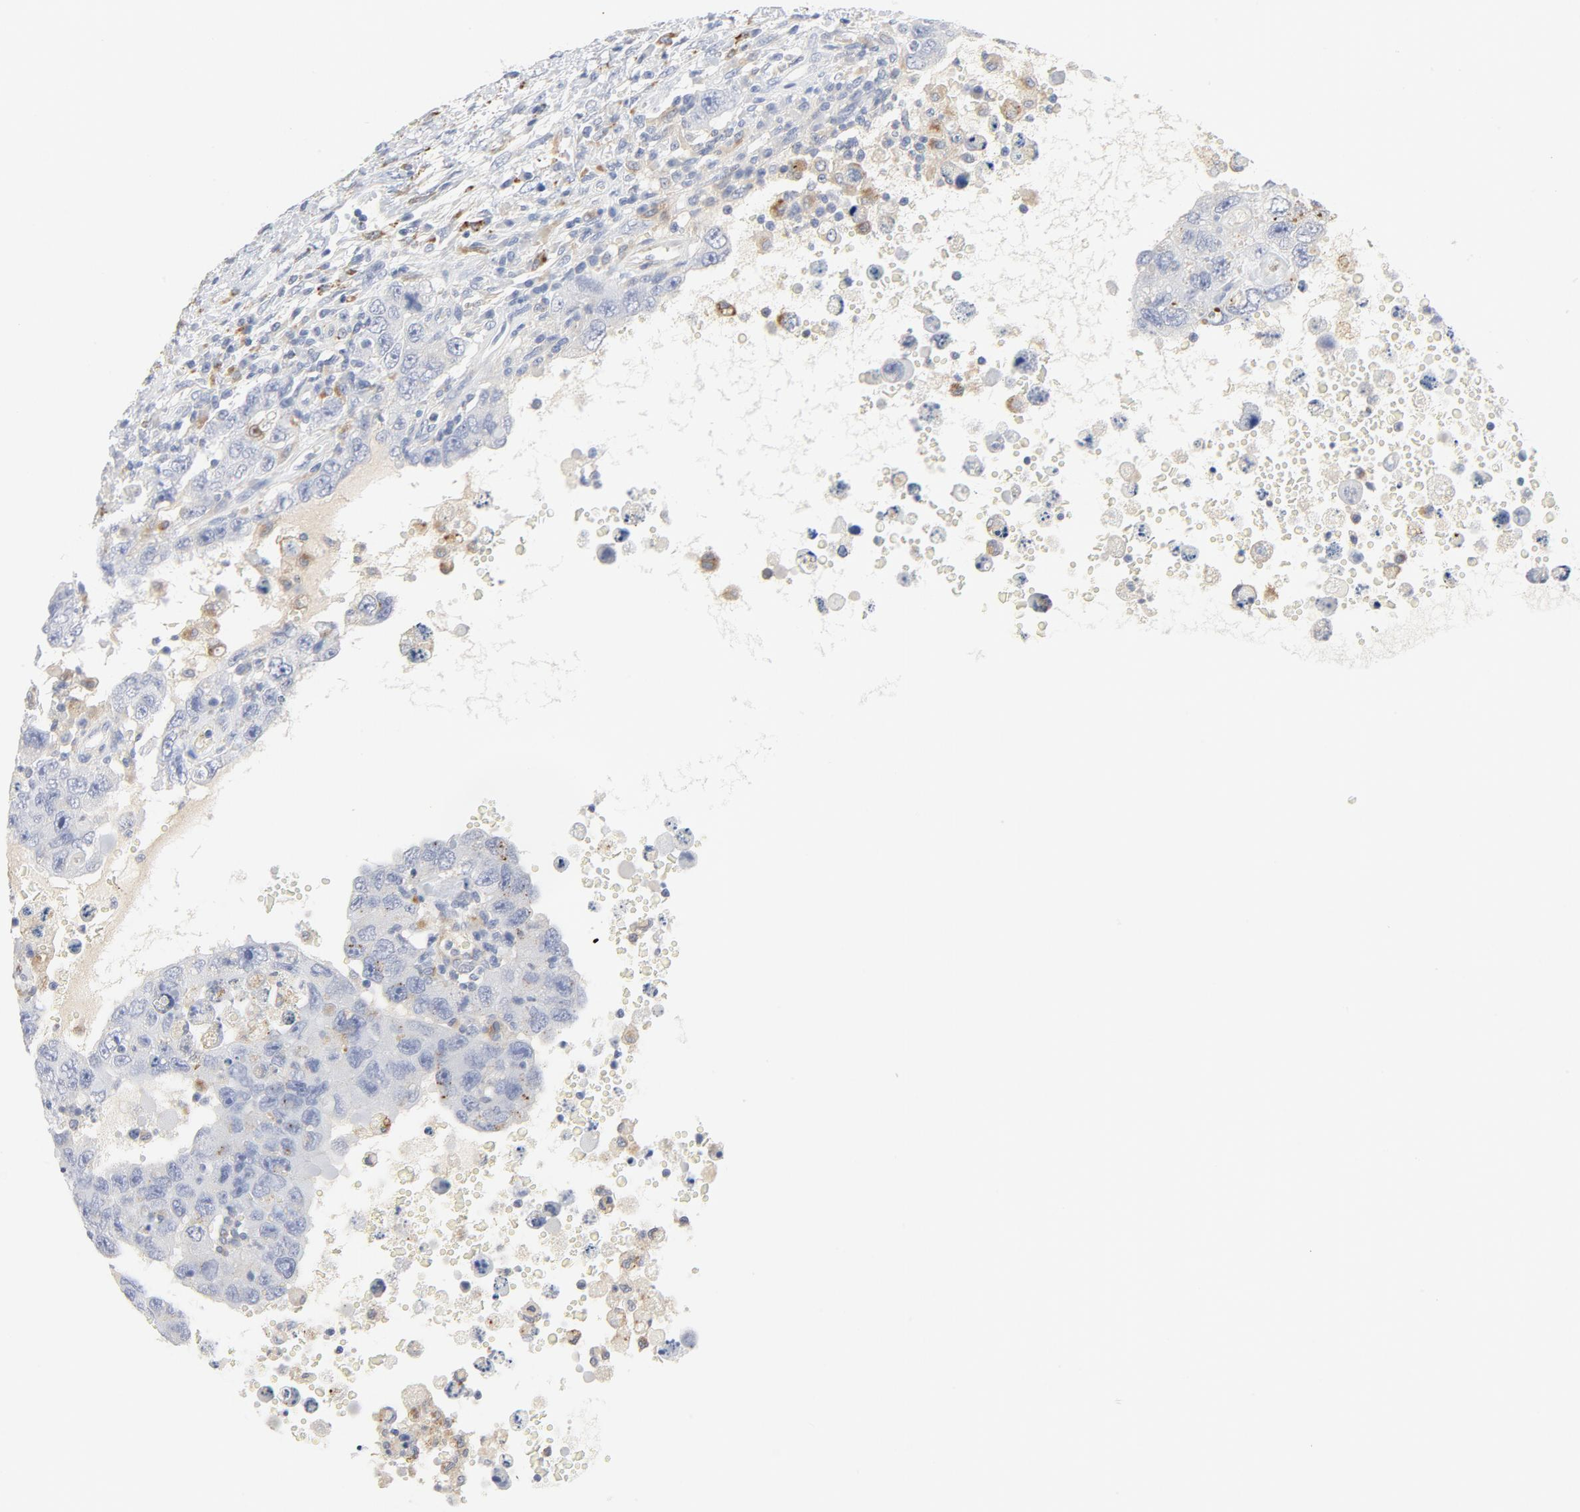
{"staining": {"intensity": "negative", "quantity": "none", "location": "none"}, "tissue": "testis cancer", "cell_type": "Tumor cells", "image_type": "cancer", "snomed": [{"axis": "morphology", "description": "Carcinoma, Embryonal, NOS"}, {"axis": "topography", "description": "Testis"}], "caption": "Photomicrograph shows no significant protein staining in tumor cells of testis embryonal carcinoma.", "gene": "MAGEB17", "patient": {"sex": "male", "age": 26}}